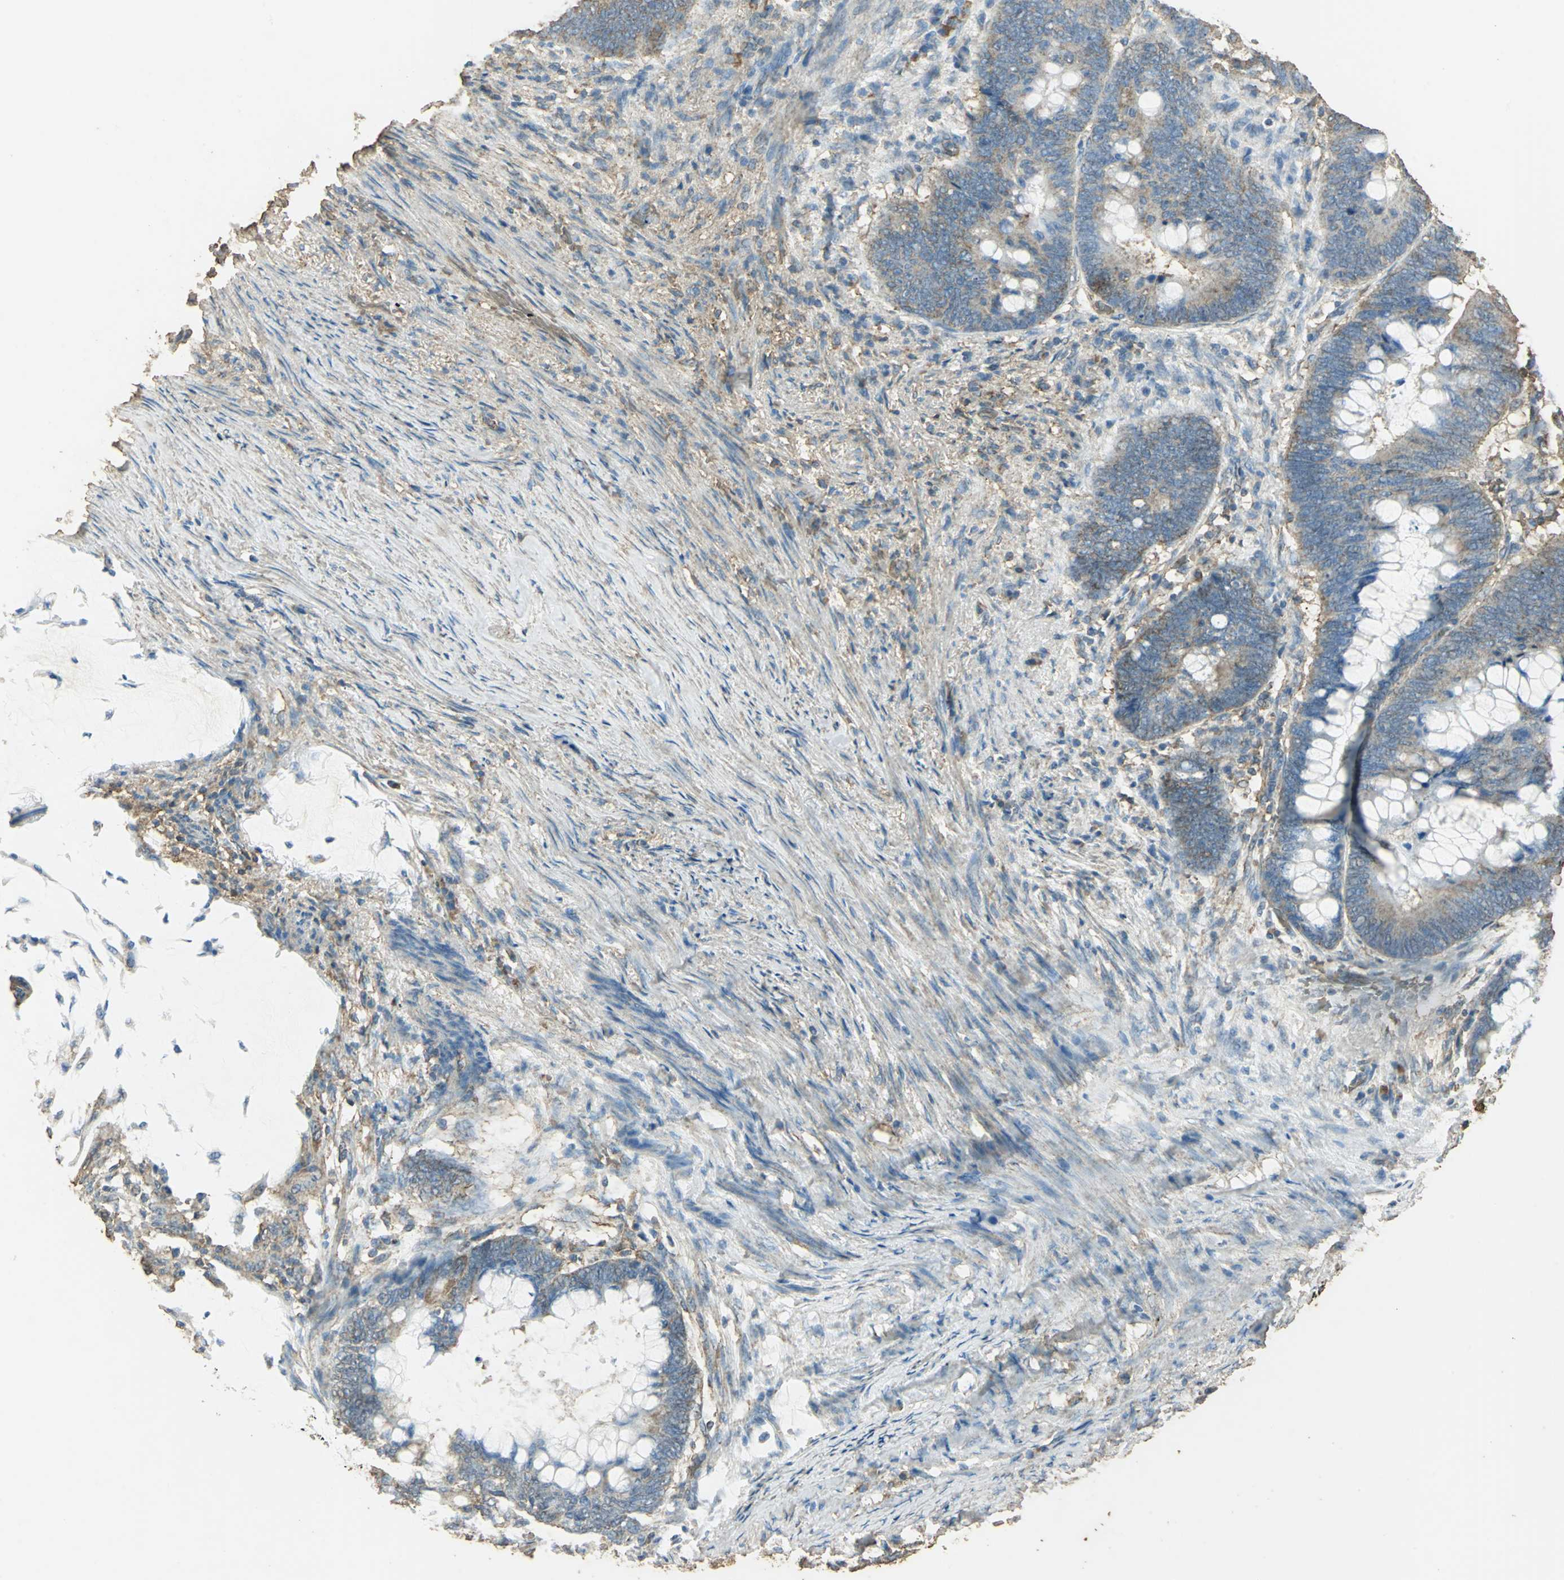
{"staining": {"intensity": "weak", "quantity": ">75%", "location": "cytoplasmic/membranous"}, "tissue": "colorectal cancer", "cell_type": "Tumor cells", "image_type": "cancer", "snomed": [{"axis": "morphology", "description": "Normal tissue, NOS"}, {"axis": "morphology", "description": "Adenocarcinoma, NOS"}, {"axis": "topography", "description": "Rectum"}, {"axis": "topography", "description": "Peripheral nerve tissue"}], "caption": "Approximately >75% of tumor cells in colorectal cancer show weak cytoplasmic/membranous protein positivity as visualized by brown immunohistochemical staining.", "gene": "TRAPPC2", "patient": {"sex": "male", "age": 92}}